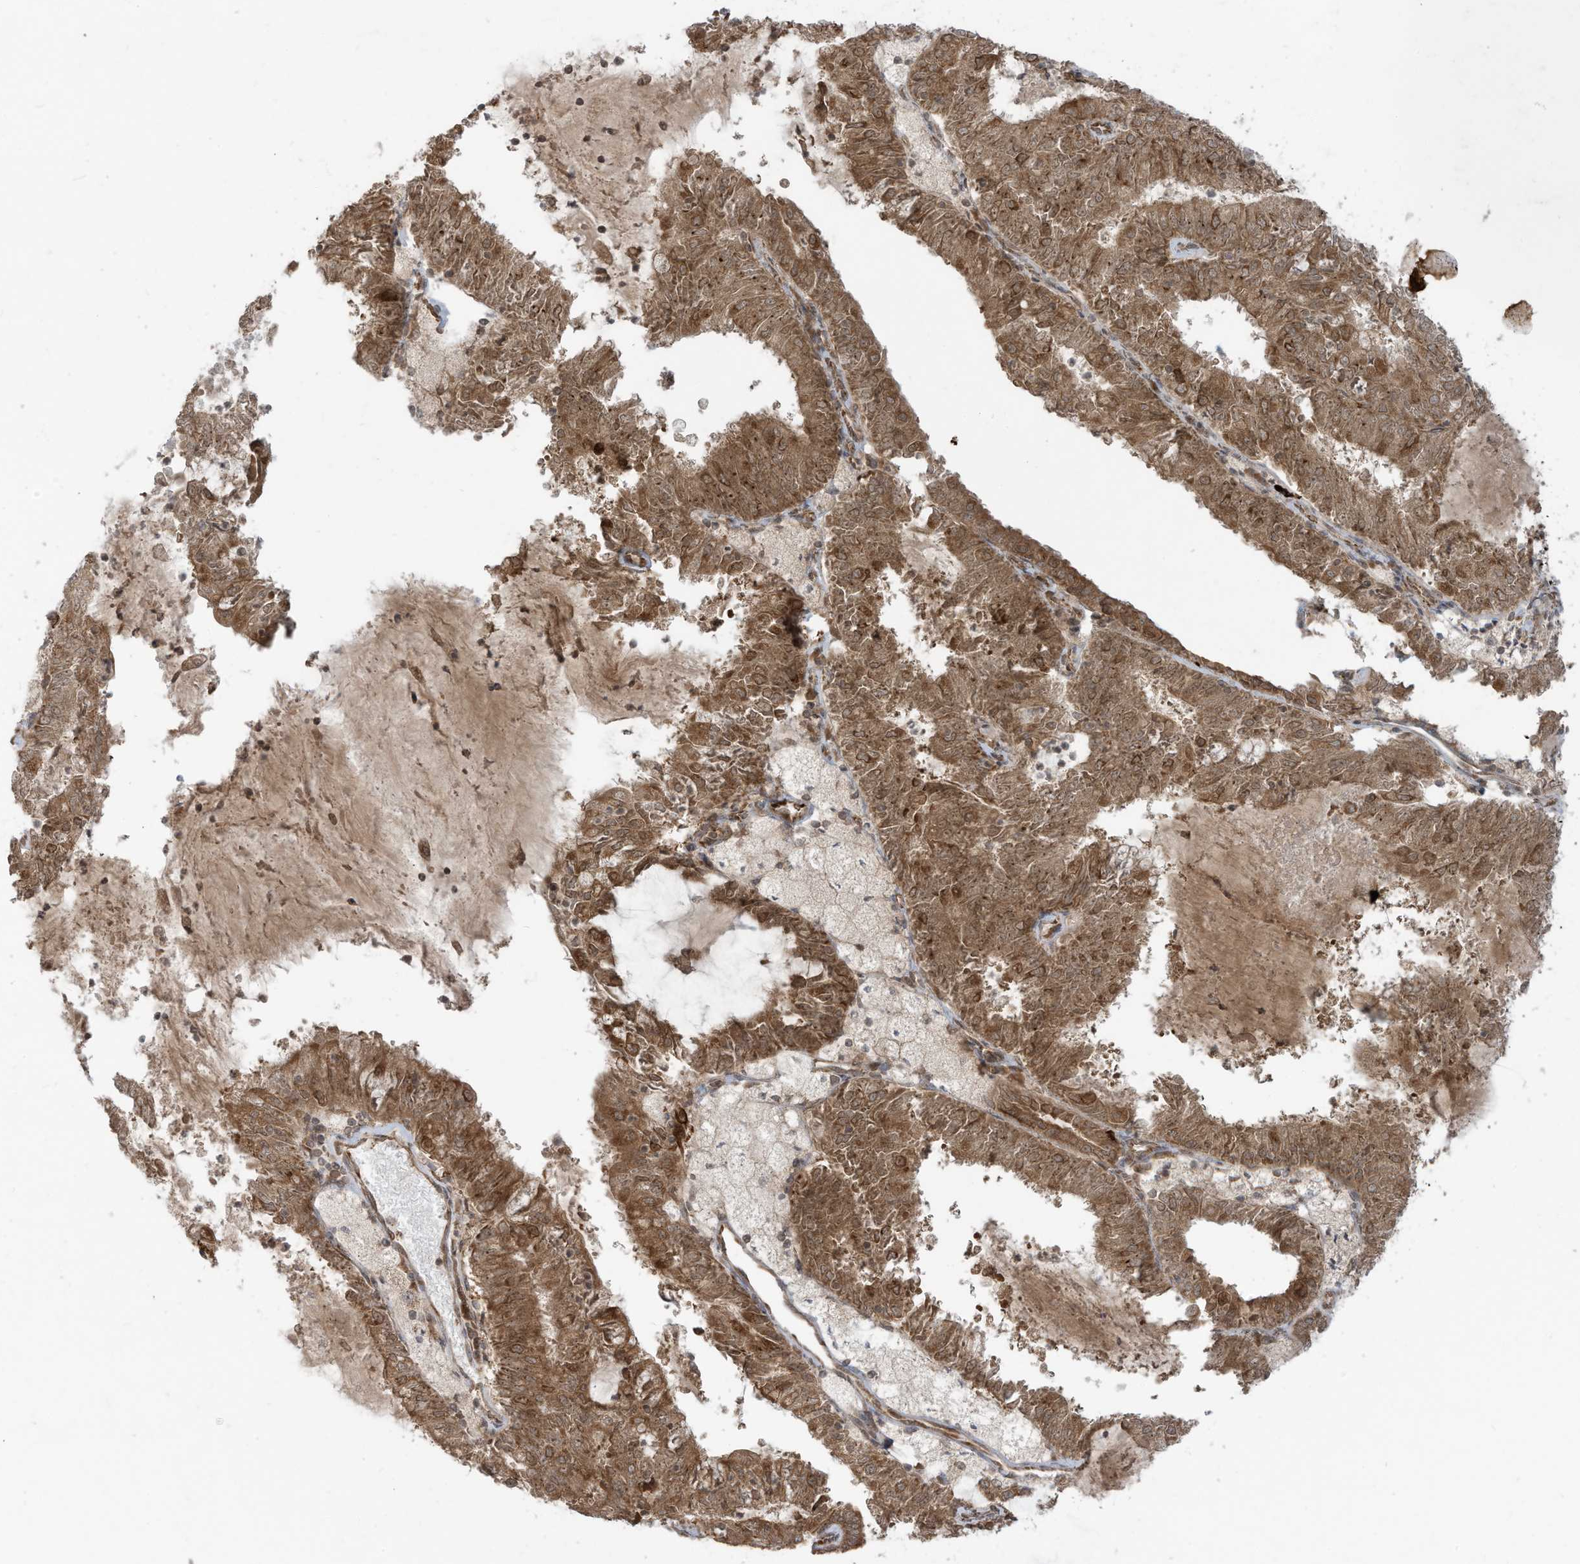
{"staining": {"intensity": "moderate", "quantity": ">75%", "location": "cytoplasmic/membranous"}, "tissue": "endometrial cancer", "cell_type": "Tumor cells", "image_type": "cancer", "snomed": [{"axis": "morphology", "description": "Adenocarcinoma, NOS"}, {"axis": "topography", "description": "Endometrium"}], "caption": "A medium amount of moderate cytoplasmic/membranous expression is identified in about >75% of tumor cells in adenocarcinoma (endometrial) tissue.", "gene": "TRIM67", "patient": {"sex": "female", "age": 57}}